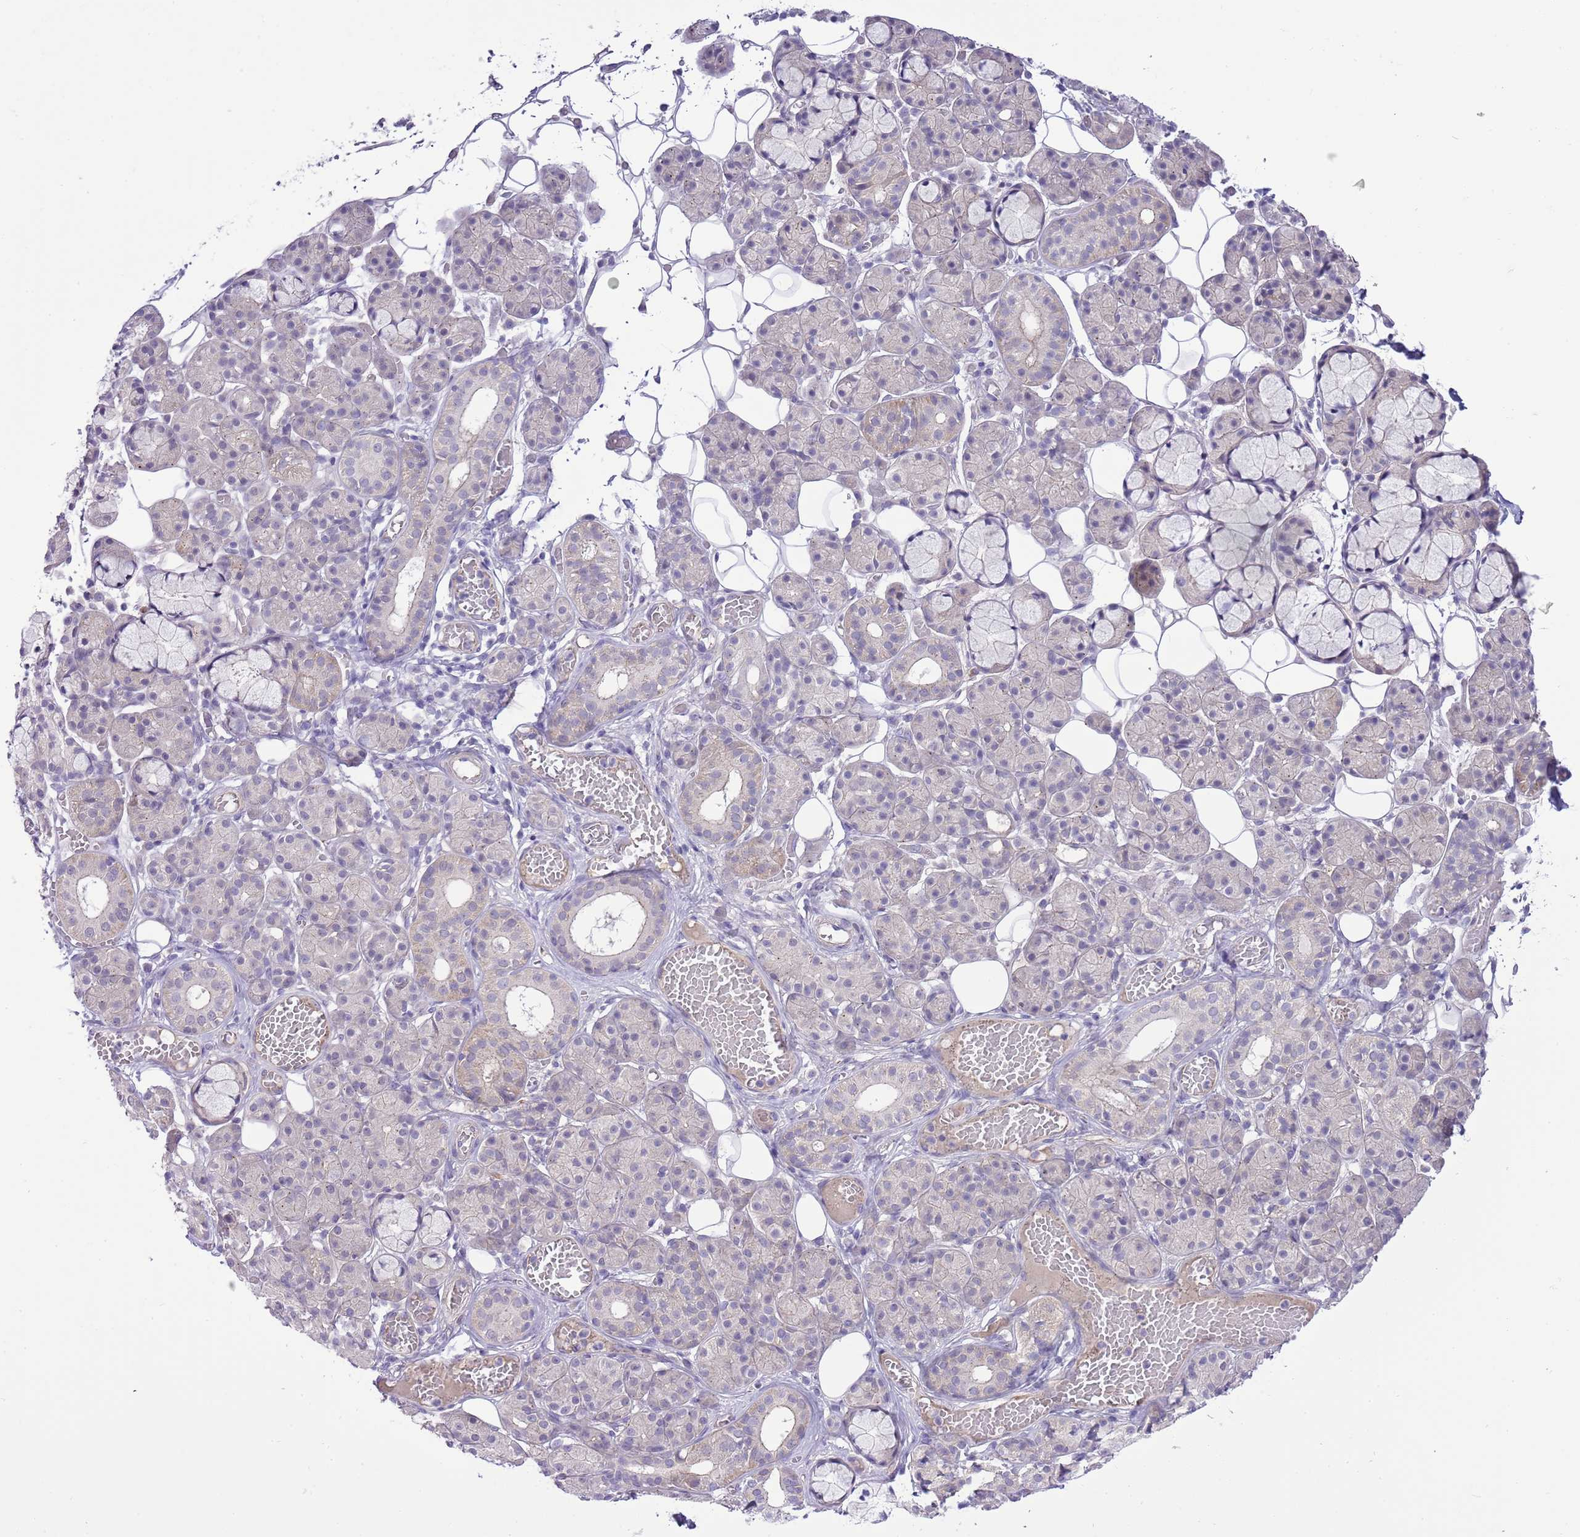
{"staining": {"intensity": "negative", "quantity": "none", "location": "none"}, "tissue": "salivary gland", "cell_type": "Glandular cells", "image_type": "normal", "snomed": [{"axis": "morphology", "description": "Normal tissue, NOS"}, {"axis": "topography", "description": "Salivary gland"}], "caption": "A high-resolution image shows immunohistochemistry staining of normal salivary gland, which displays no significant positivity in glandular cells.", "gene": "FBRSL1", "patient": {"sex": "male", "age": 63}}